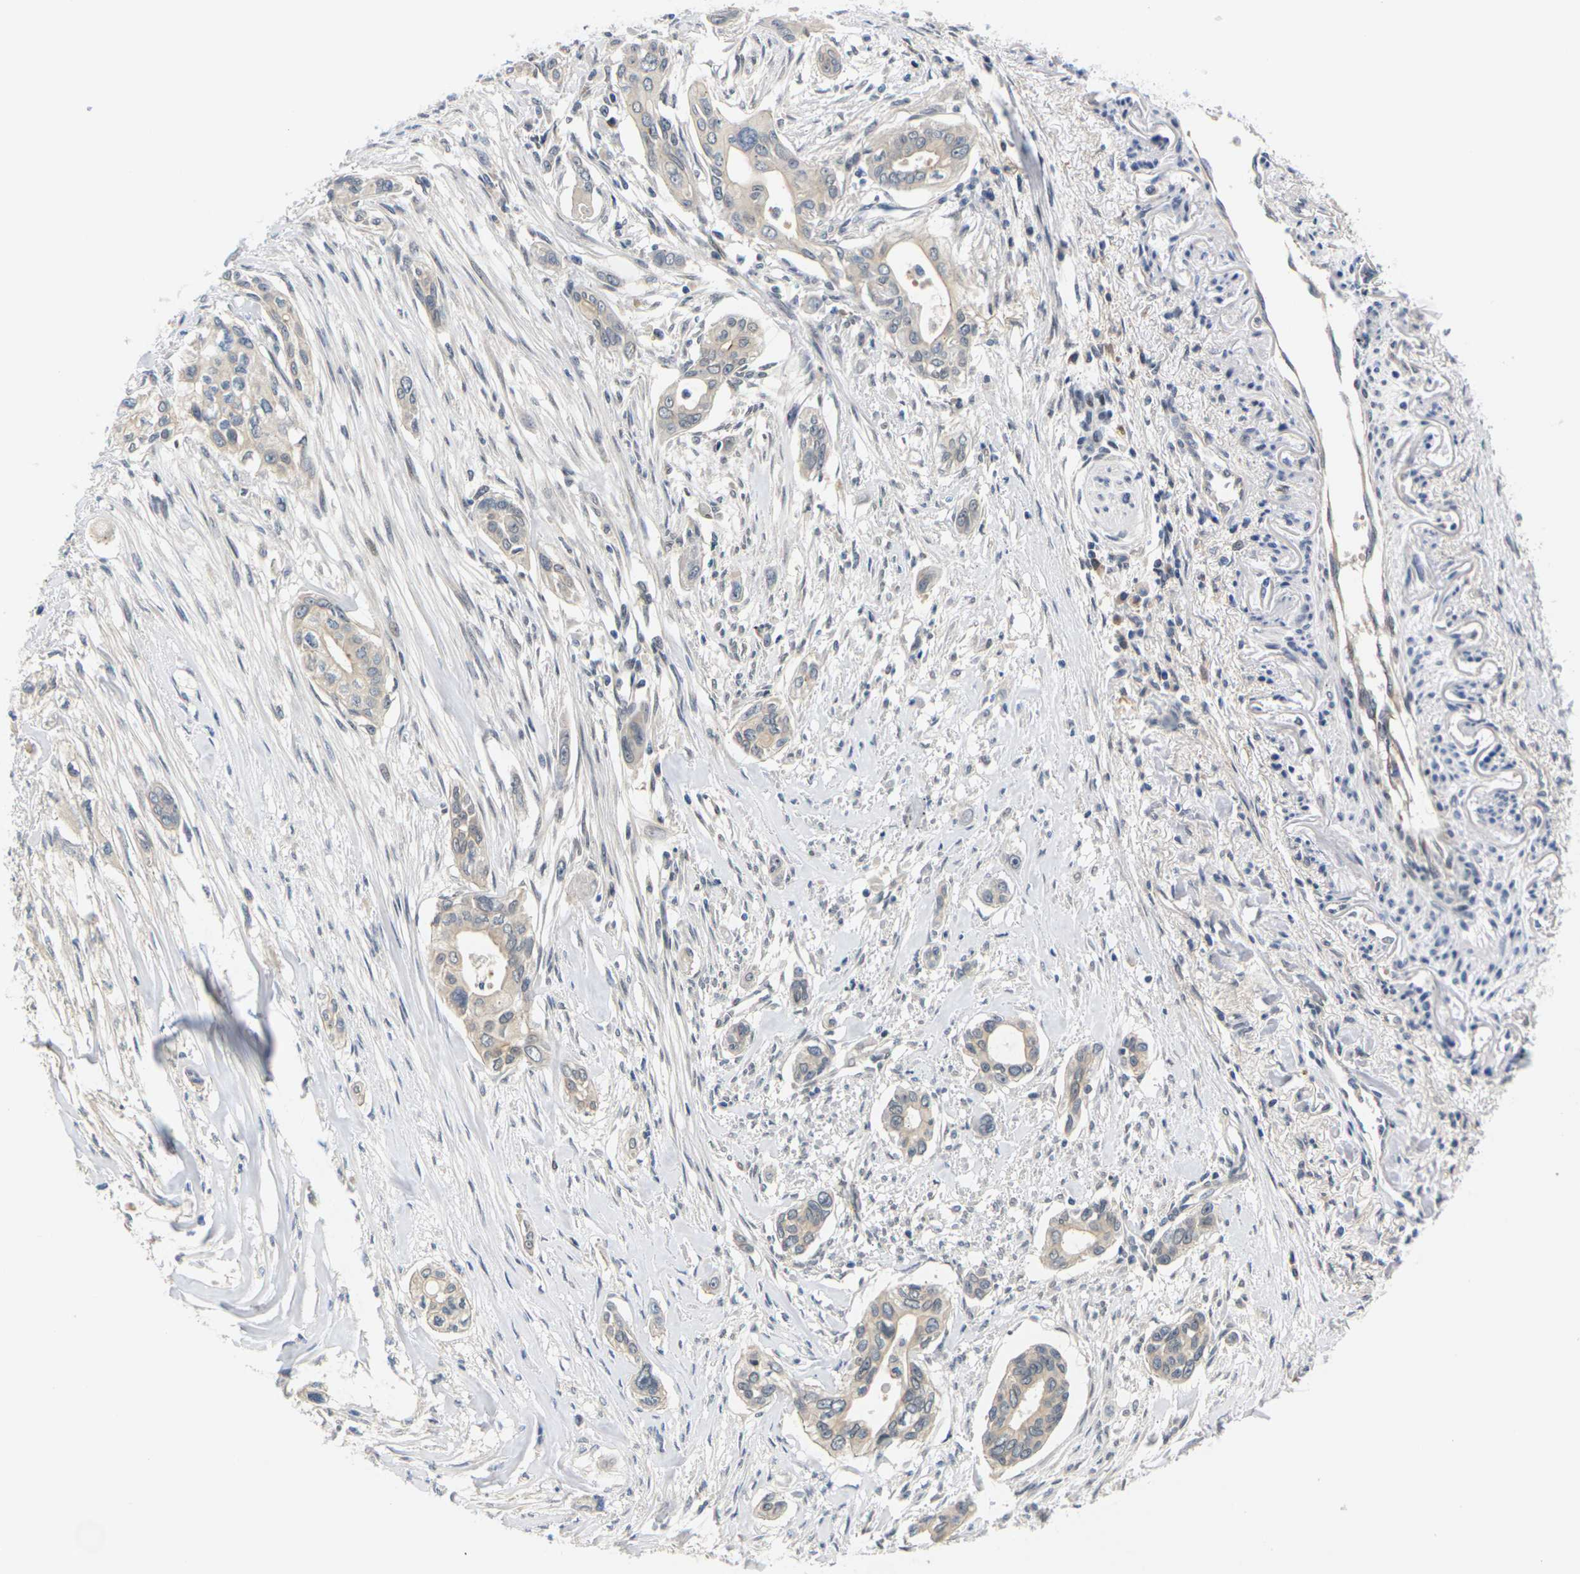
{"staining": {"intensity": "weak", "quantity": "25%-75%", "location": "cytoplasmic/membranous"}, "tissue": "pancreatic cancer", "cell_type": "Tumor cells", "image_type": "cancer", "snomed": [{"axis": "morphology", "description": "Adenocarcinoma, NOS"}, {"axis": "topography", "description": "Pancreas"}], "caption": "Immunohistochemical staining of human pancreatic cancer (adenocarcinoma) reveals low levels of weak cytoplasmic/membranous staining in about 25%-75% of tumor cells.", "gene": "PKP2", "patient": {"sex": "female", "age": 60}}